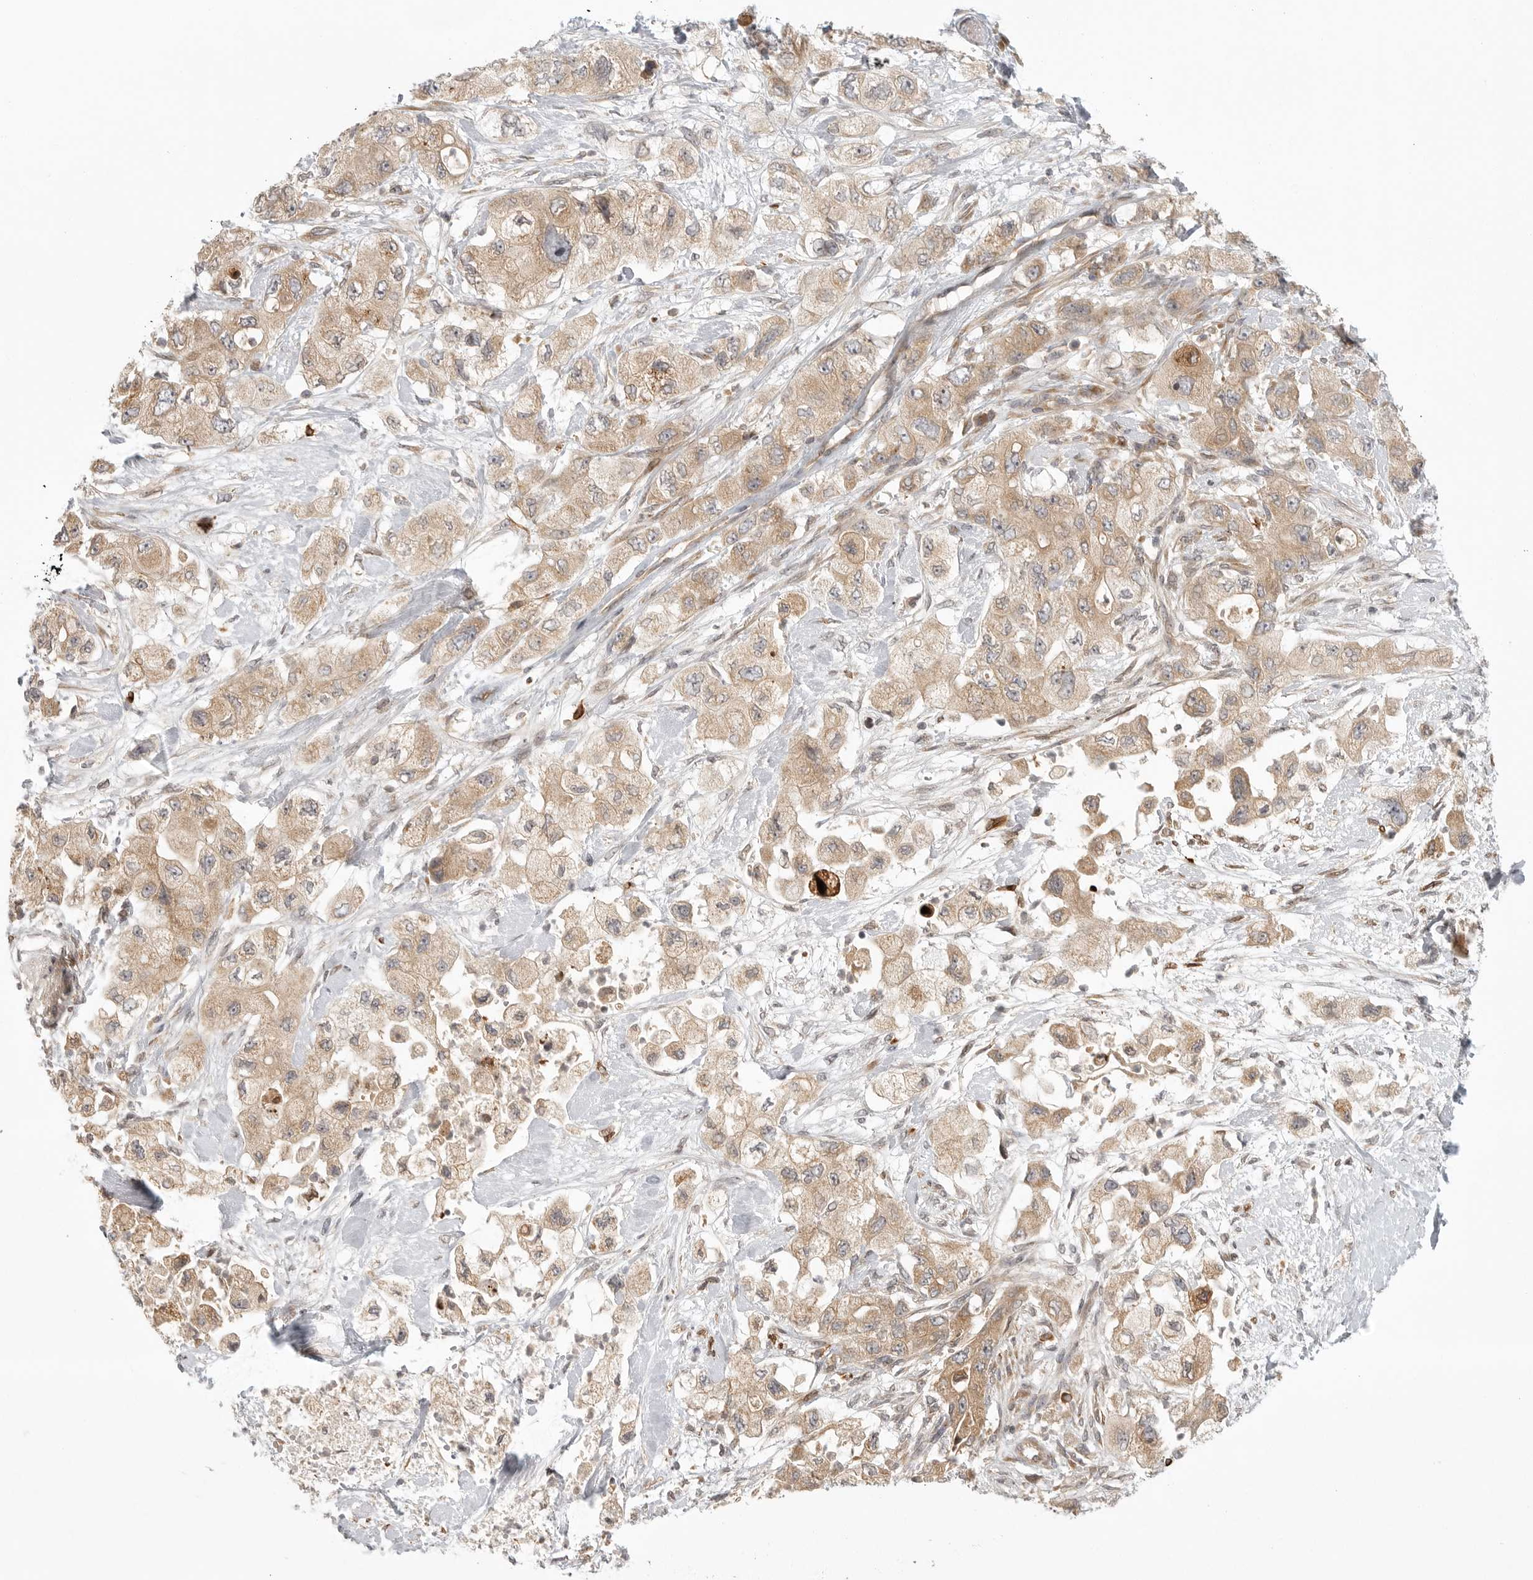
{"staining": {"intensity": "weak", "quantity": ">75%", "location": "cytoplasmic/membranous"}, "tissue": "pancreatic cancer", "cell_type": "Tumor cells", "image_type": "cancer", "snomed": [{"axis": "morphology", "description": "Adenocarcinoma, NOS"}, {"axis": "topography", "description": "Pancreas"}], "caption": "DAB immunohistochemical staining of pancreatic cancer exhibits weak cytoplasmic/membranous protein positivity in about >75% of tumor cells.", "gene": "CCPG1", "patient": {"sex": "female", "age": 73}}